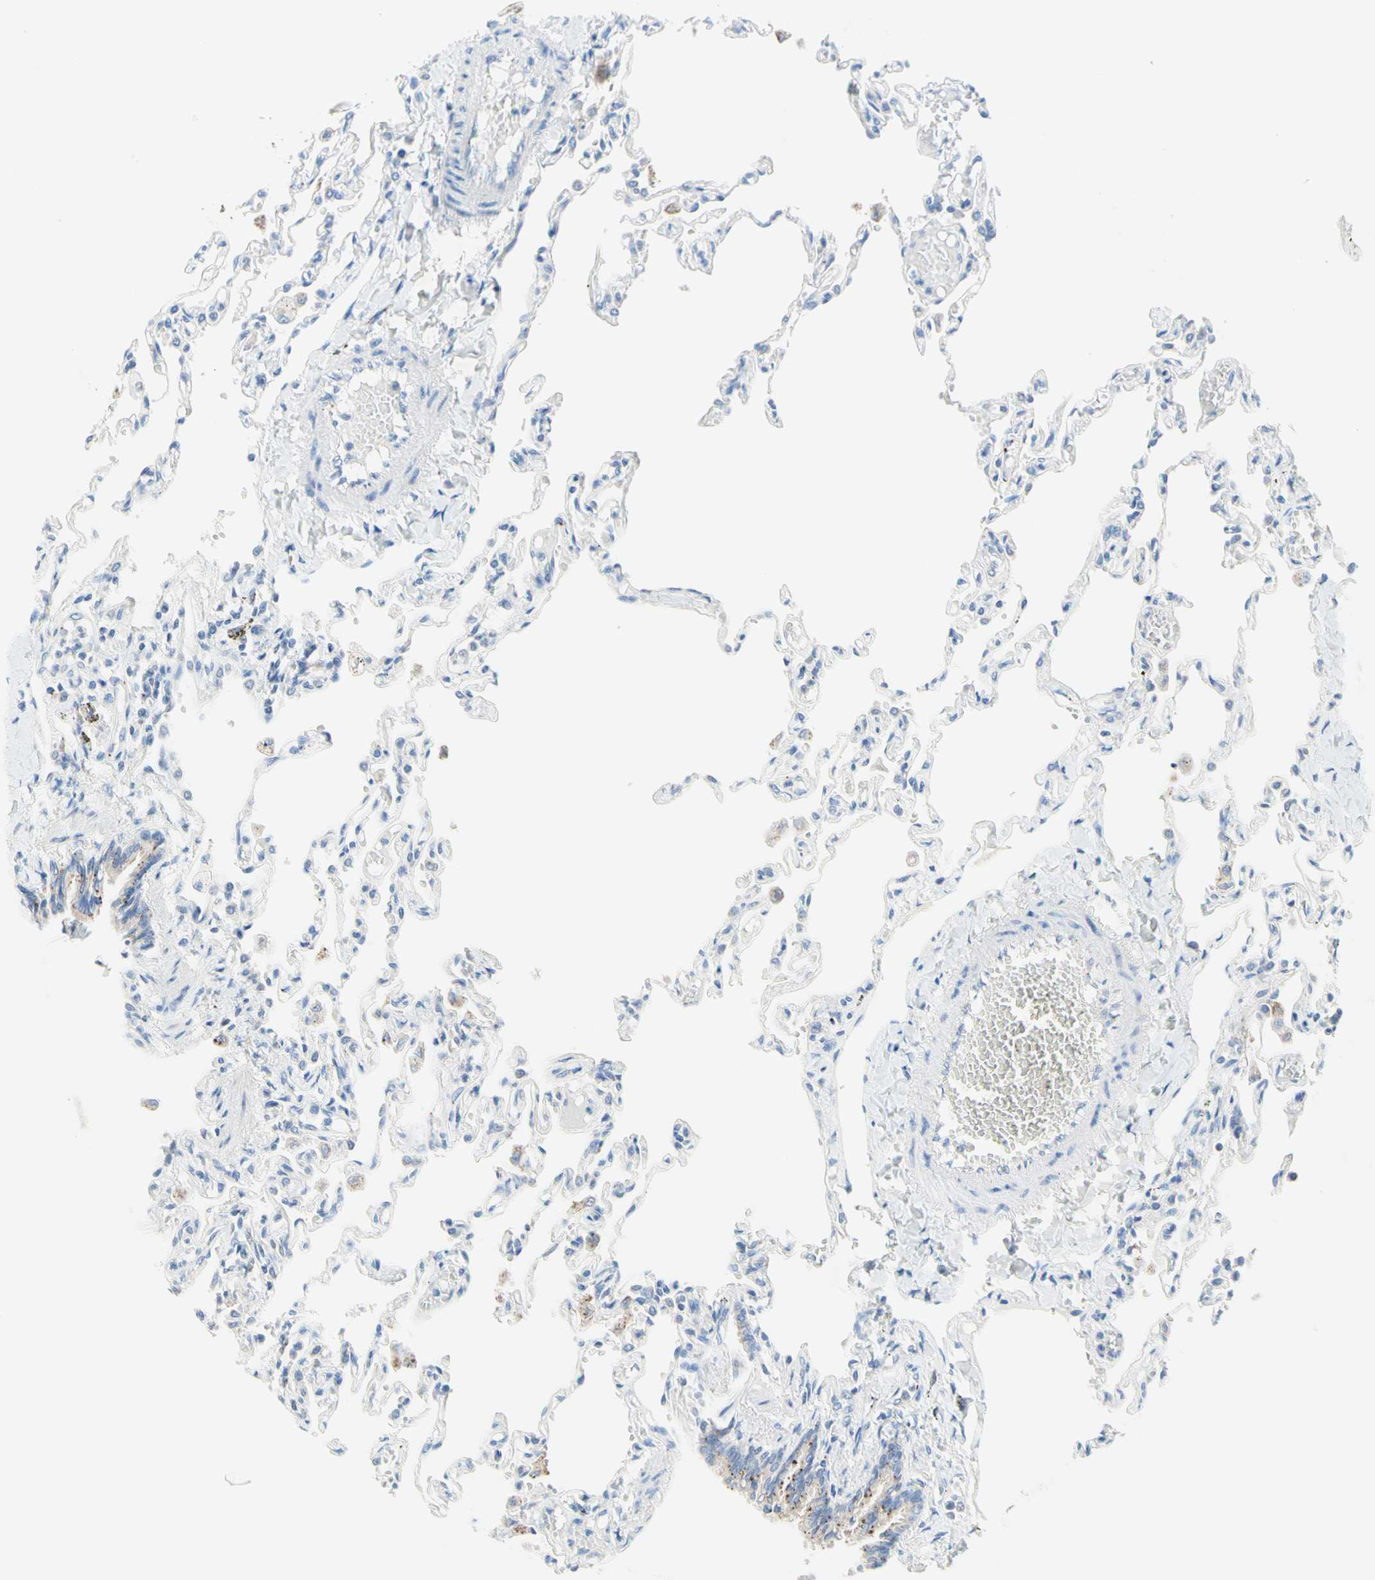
{"staining": {"intensity": "negative", "quantity": "none", "location": "none"}, "tissue": "lung", "cell_type": "Alveolar cells", "image_type": "normal", "snomed": [{"axis": "morphology", "description": "Normal tissue, NOS"}, {"axis": "topography", "description": "Lung"}], "caption": "This is a micrograph of immunohistochemistry staining of normal lung, which shows no expression in alveolar cells. Brightfield microscopy of immunohistochemistry (IHC) stained with DAB (brown) and hematoxylin (blue), captured at high magnification.", "gene": "MFF", "patient": {"sex": "male", "age": 21}}